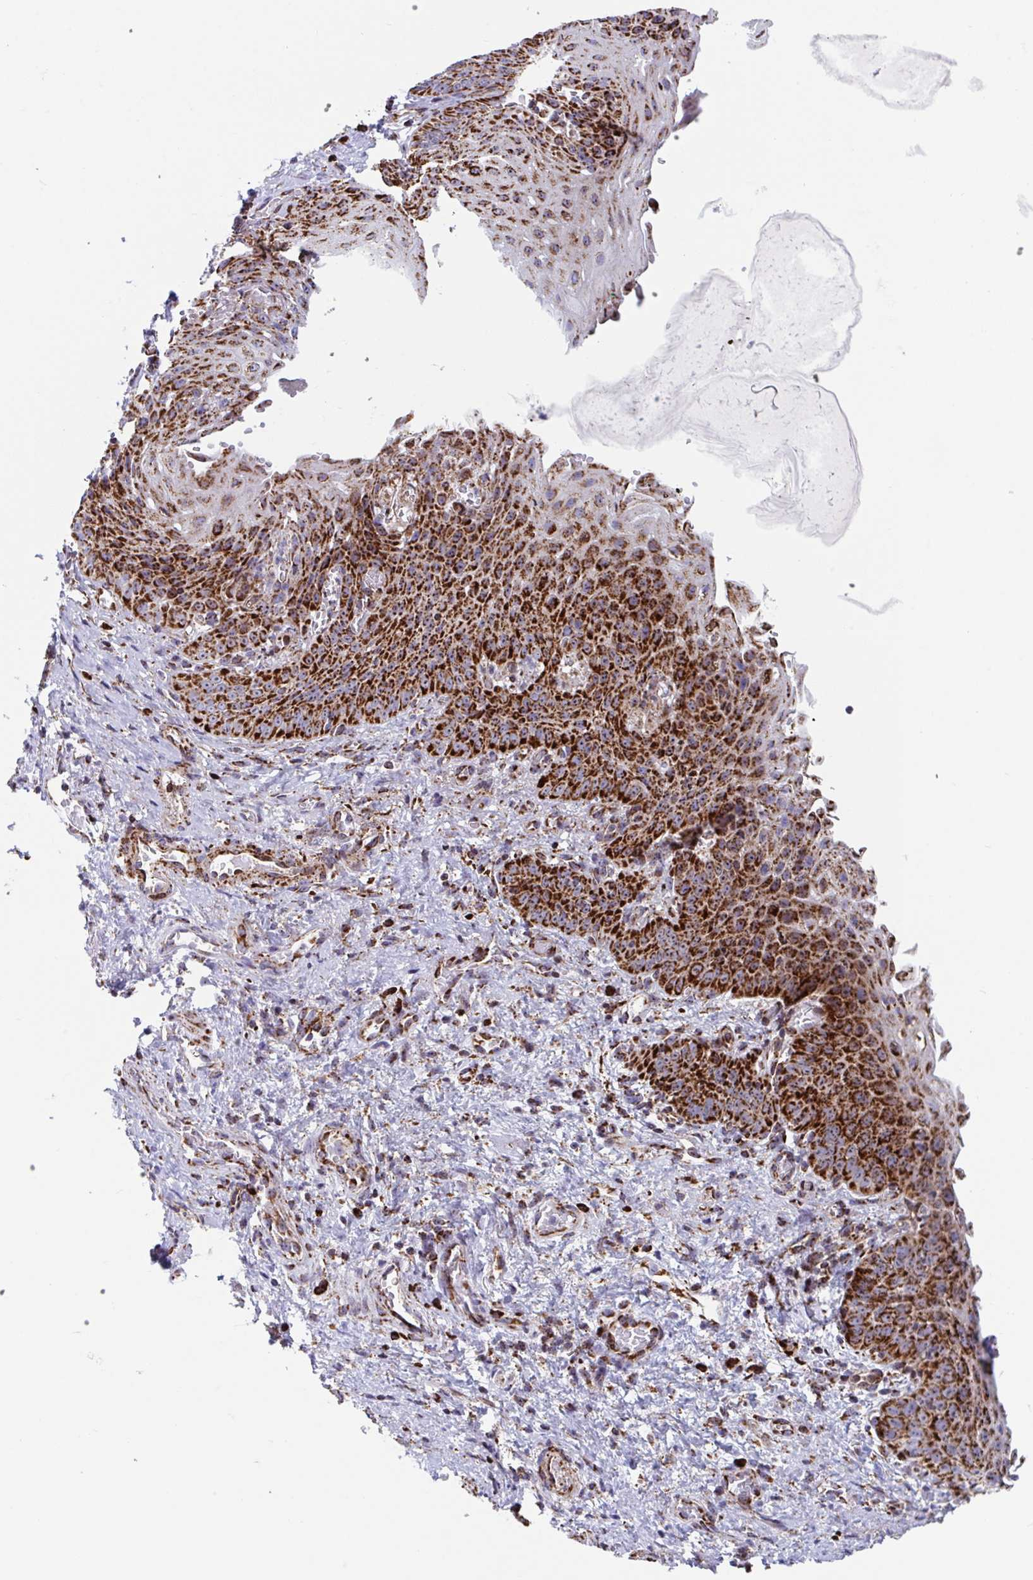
{"staining": {"intensity": "strong", "quantity": ">75%", "location": "cytoplasmic/membranous"}, "tissue": "esophagus", "cell_type": "Squamous epithelial cells", "image_type": "normal", "snomed": [{"axis": "morphology", "description": "Normal tissue, NOS"}, {"axis": "topography", "description": "Esophagus"}], "caption": "Protein expression by immunohistochemistry (IHC) displays strong cytoplasmic/membranous expression in approximately >75% of squamous epithelial cells in benign esophagus. The protein is shown in brown color, while the nuclei are stained blue.", "gene": "ATP5MJ", "patient": {"sex": "male", "age": 71}}